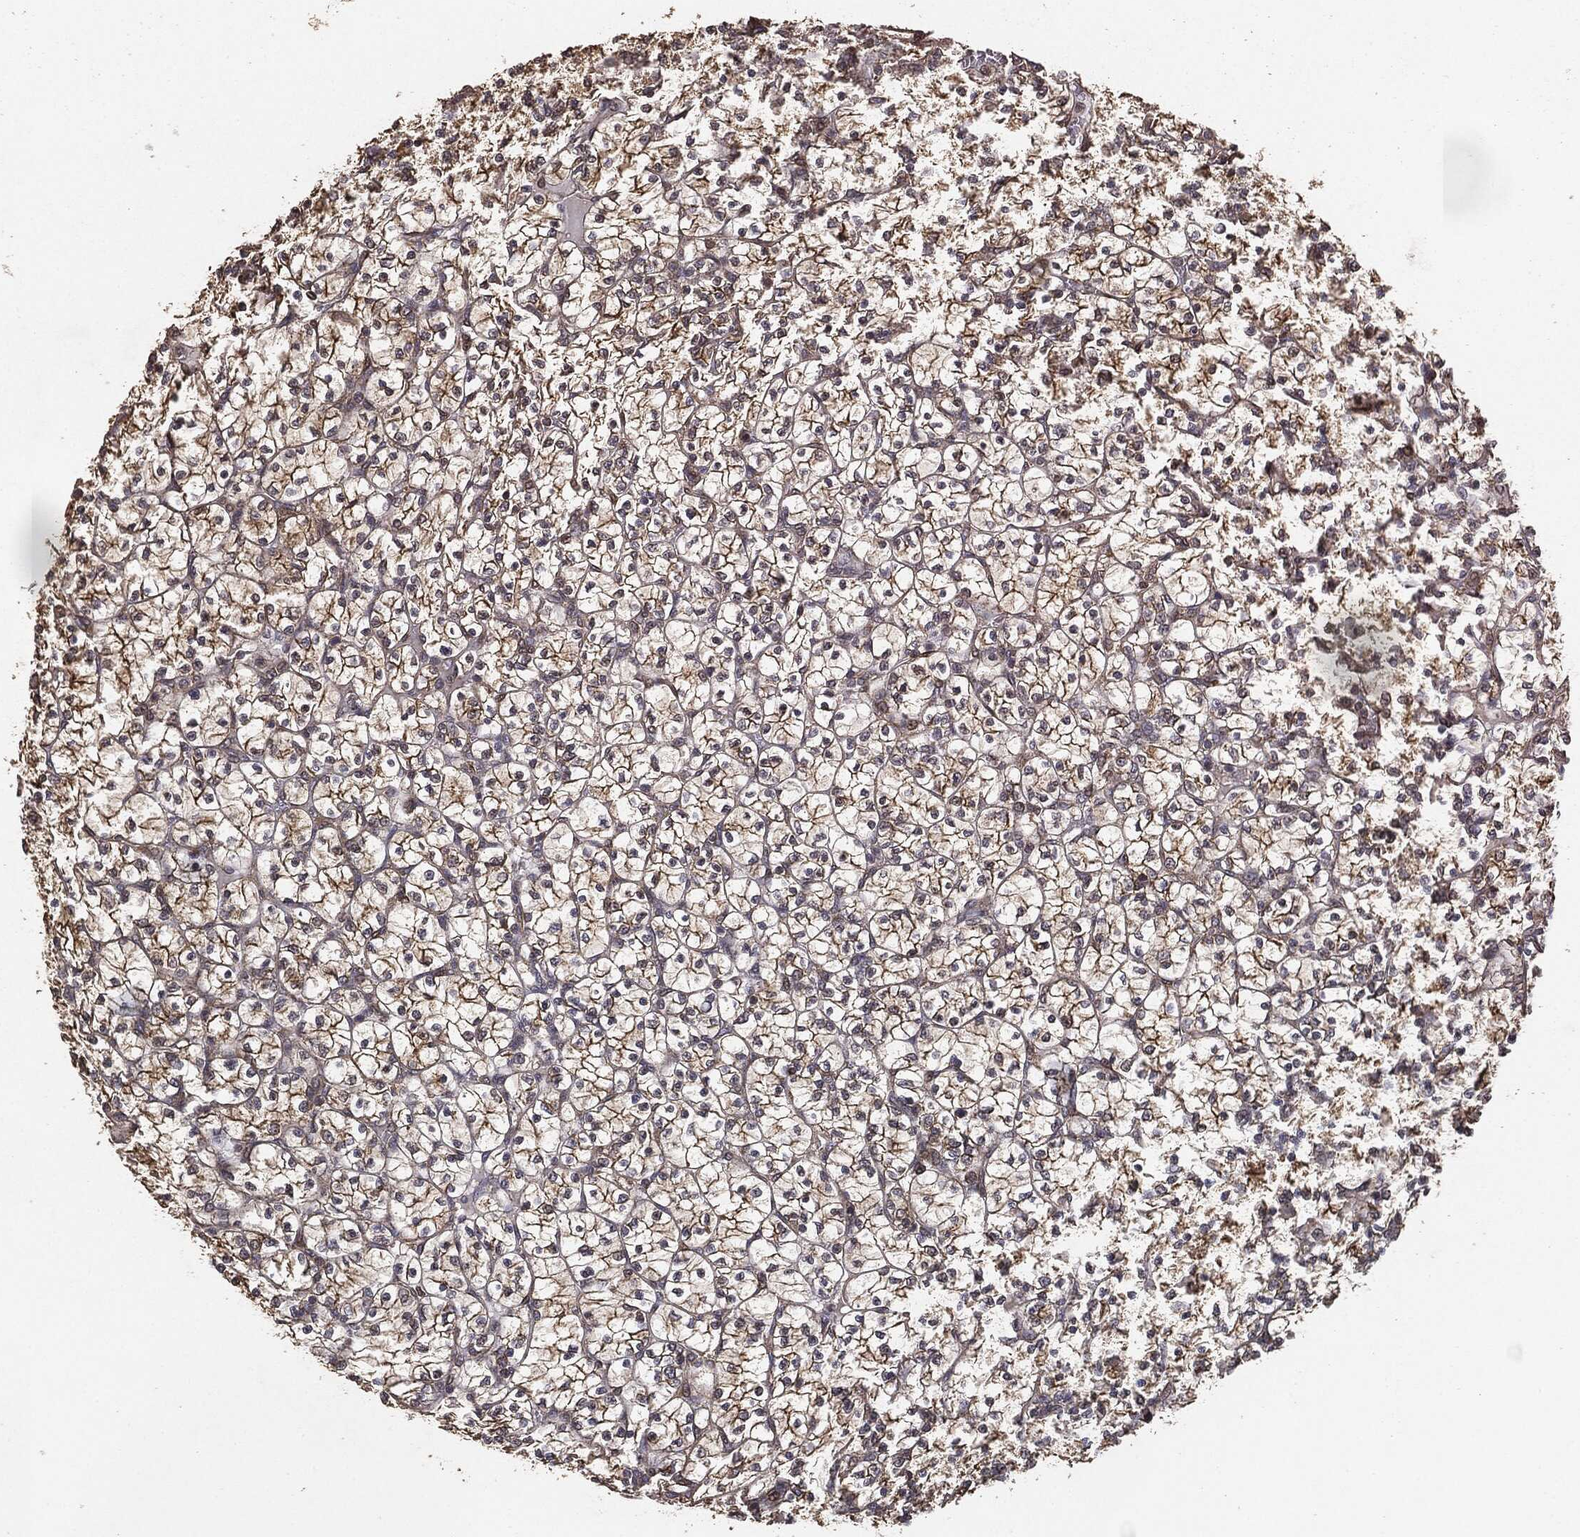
{"staining": {"intensity": "moderate", "quantity": ">75%", "location": "cytoplasmic/membranous"}, "tissue": "renal cancer", "cell_type": "Tumor cells", "image_type": "cancer", "snomed": [{"axis": "morphology", "description": "Adenocarcinoma, NOS"}, {"axis": "topography", "description": "Kidney"}], "caption": "The immunohistochemical stain shows moderate cytoplasmic/membranous expression in tumor cells of renal adenocarcinoma tissue. Nuclei are stained in blue.", "gene": "MIER2", "patient": {"sex": "female", "age": 89}}